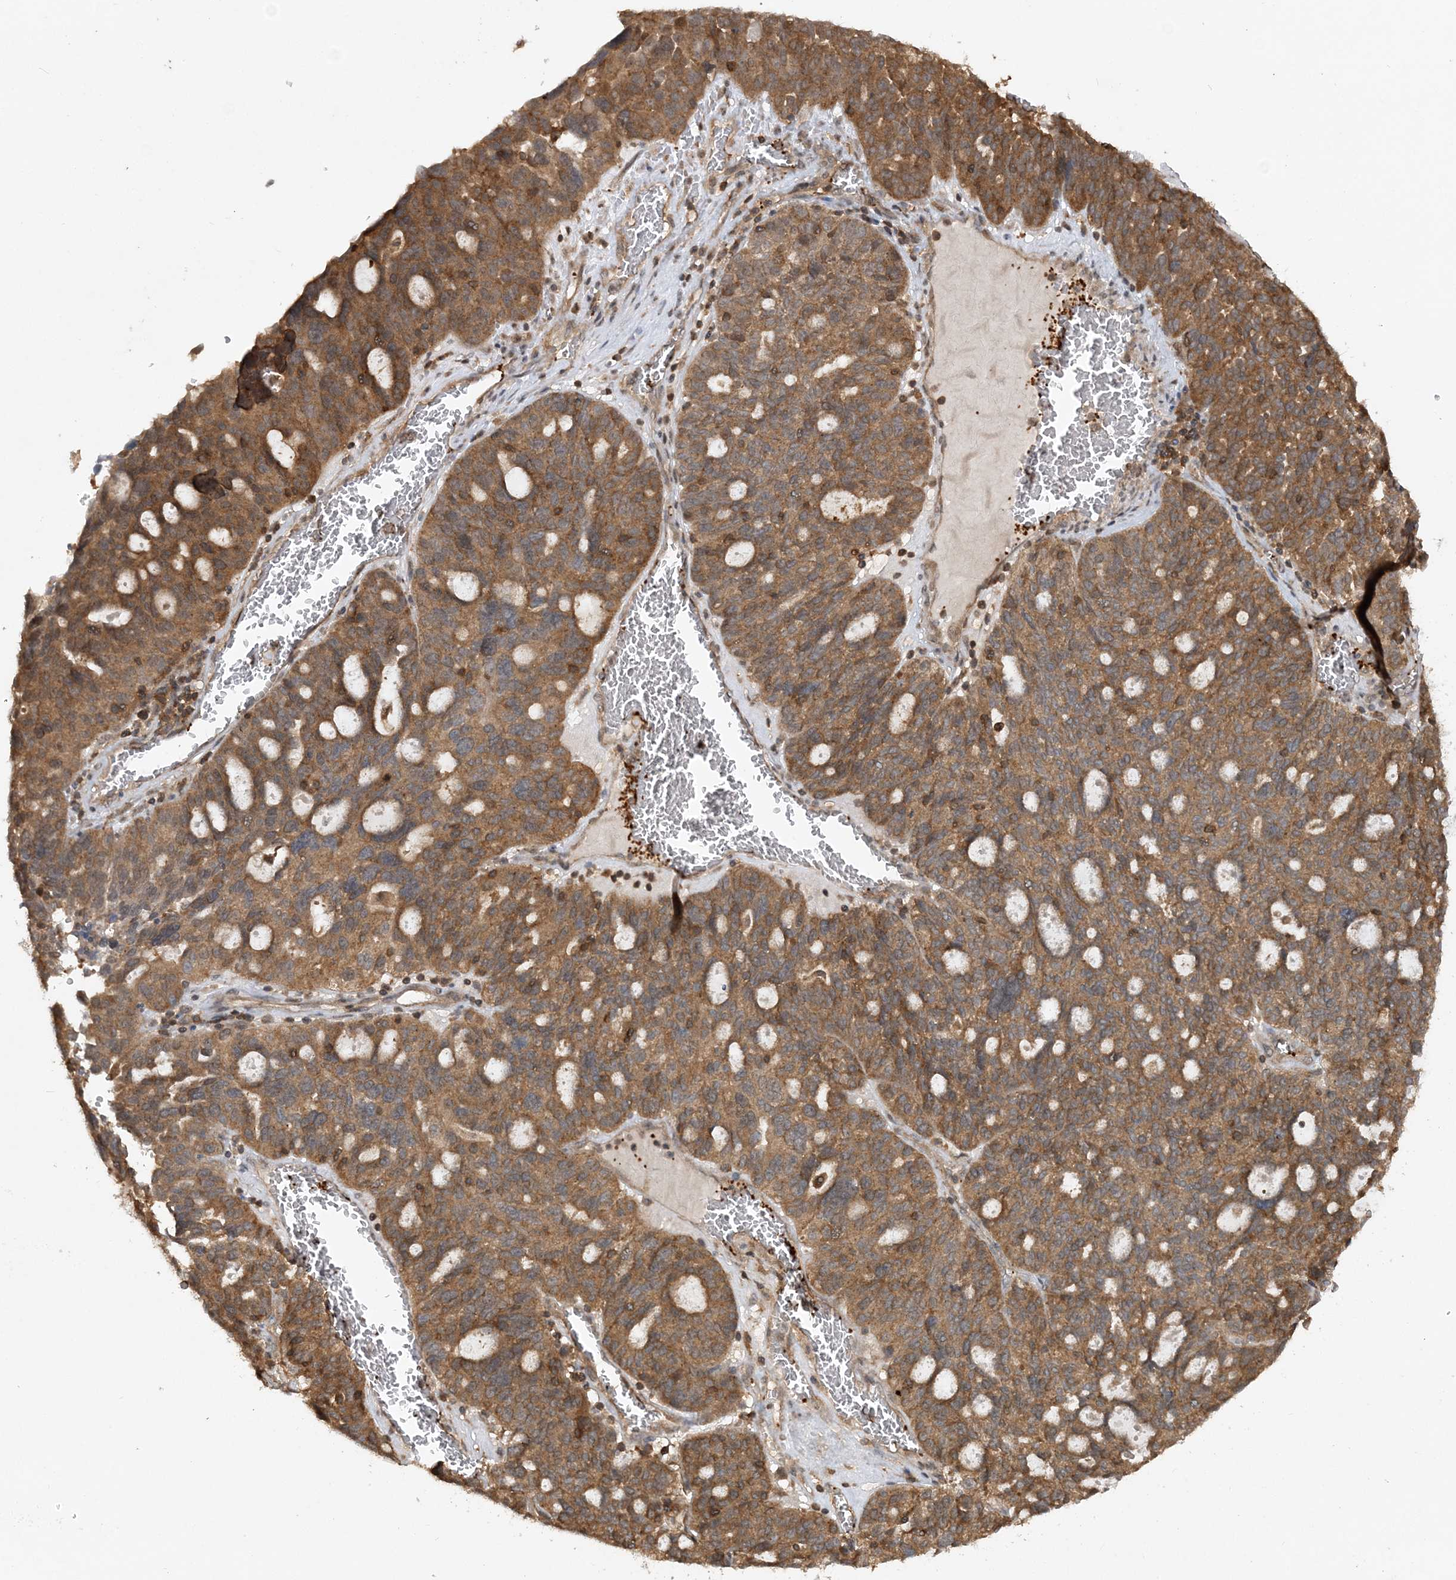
{"staining": {"intensity": "moderate", "quantity": ">75%", "location": "cytoplasmic/membranous"}, "tissue": "ovarian cancer", "cell_type": "Tumor cells", "image_type": "cancer", "snomed": [{"axis": "morphology", "description": "Cystadenocarcinoma, serous, NOS"}, {"axis": "topography", "description": "Ovary"}], "caption": "Ovarian cancer (serous cystadenocarcinoma) stained with a brown dye exhibits moderate cytoplasmic/membranous positive positivity in approximately >75% of tumor cells.", "gene": "ACYP1", "patient": {"sex": "female", "age": 59}}